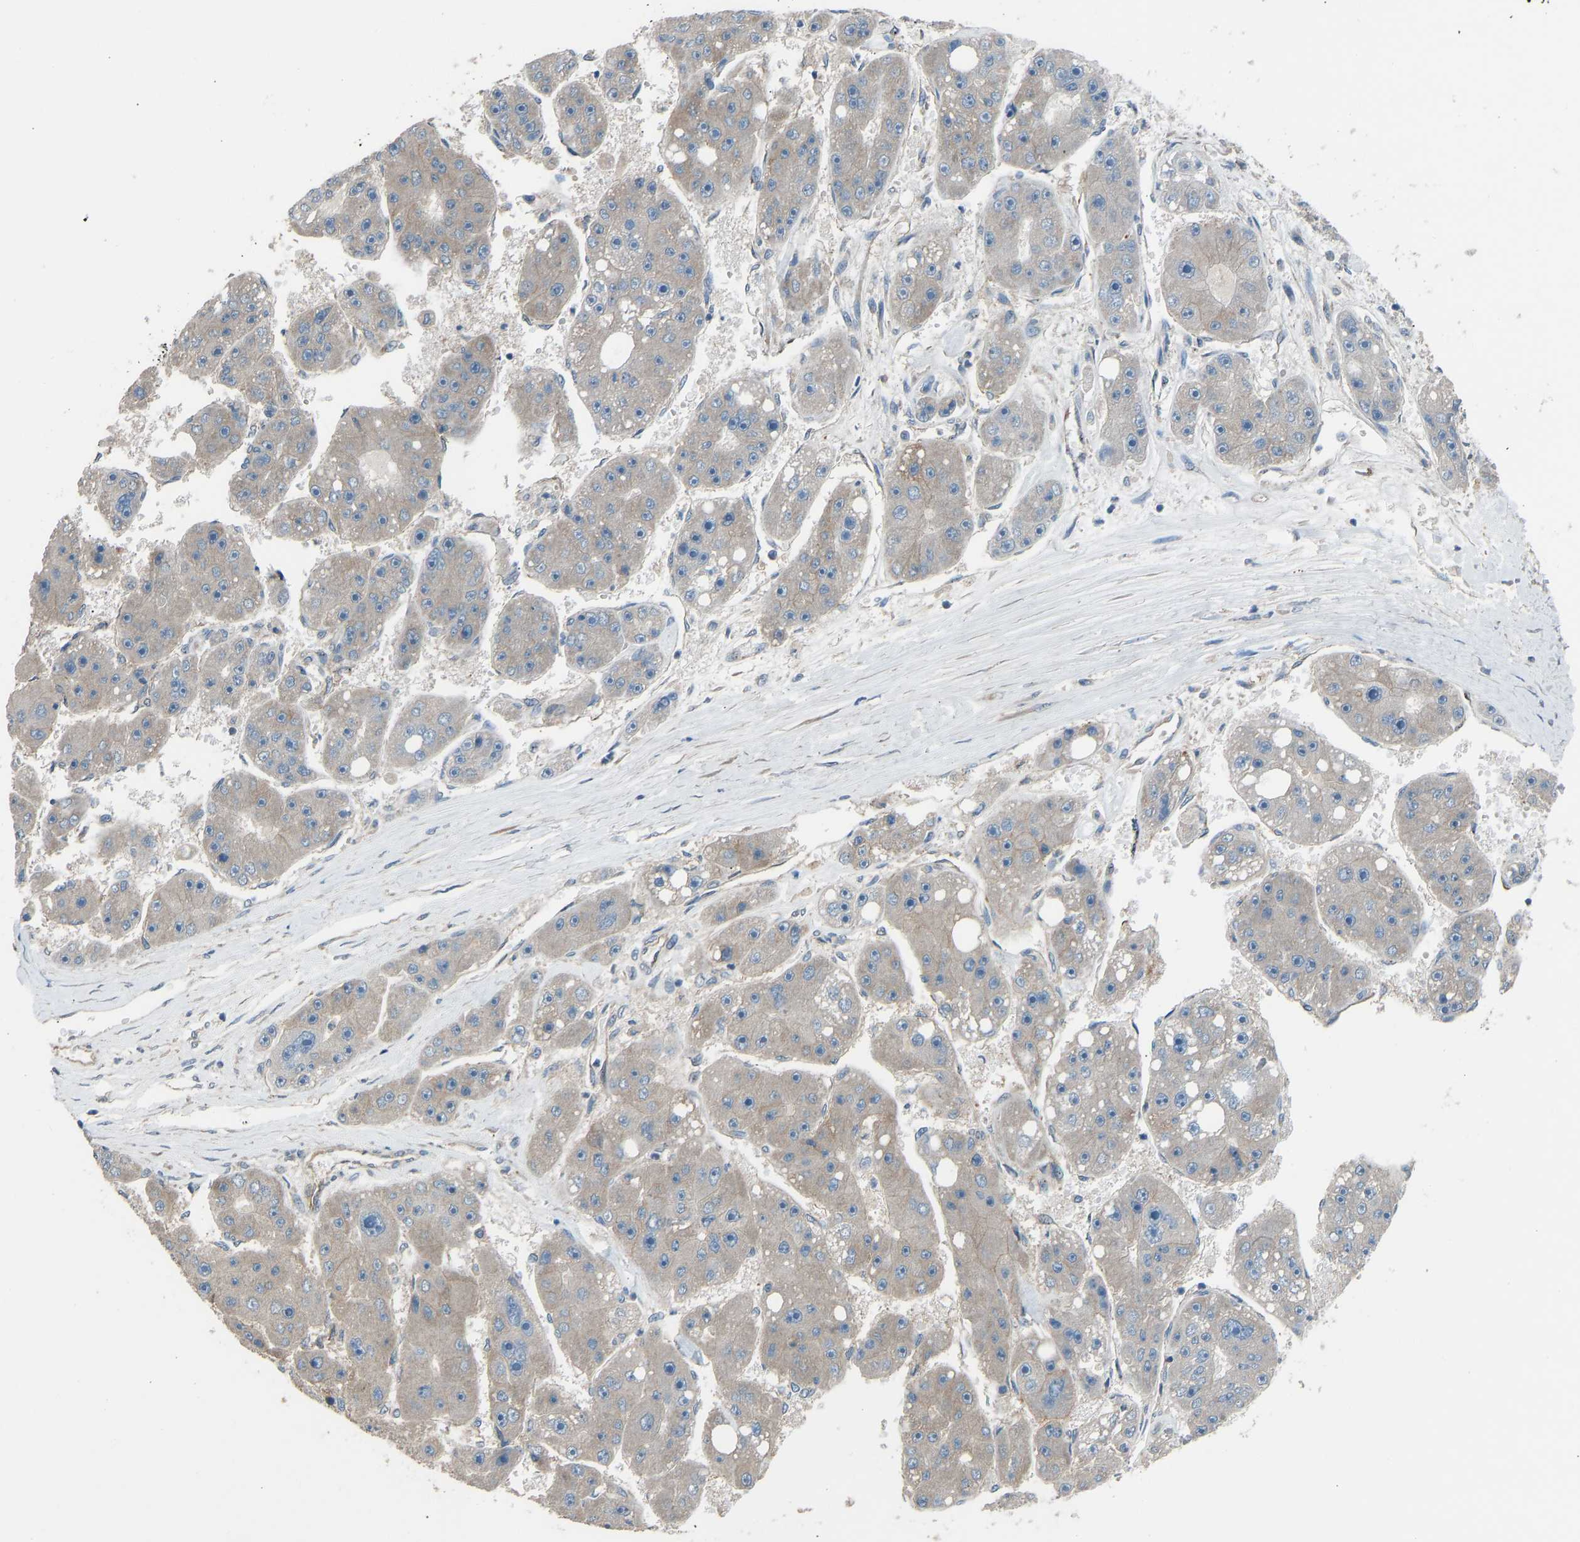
{"staining": {"intensity": "weak", "quantity": "25%-75%", "location": "cytoplasmic/membranous"}, "tissue": "liver cancer", "cell_type": "Tumor cells", "image_type": "cancer", "snomed": [{"axis": "morphology", "description": "Carcinoma, Hepatocellular, NOS"}, {"axis": "topography", "description": "Liver"}], "caption": "A brown stain labels weak cytoplasmic/membranous expression of a protein in human liver cancer (hepatocellular carcinoma) tumor cells.", "gene": "SLC43A1", "patient": {"sex": "female", "age": 61}}